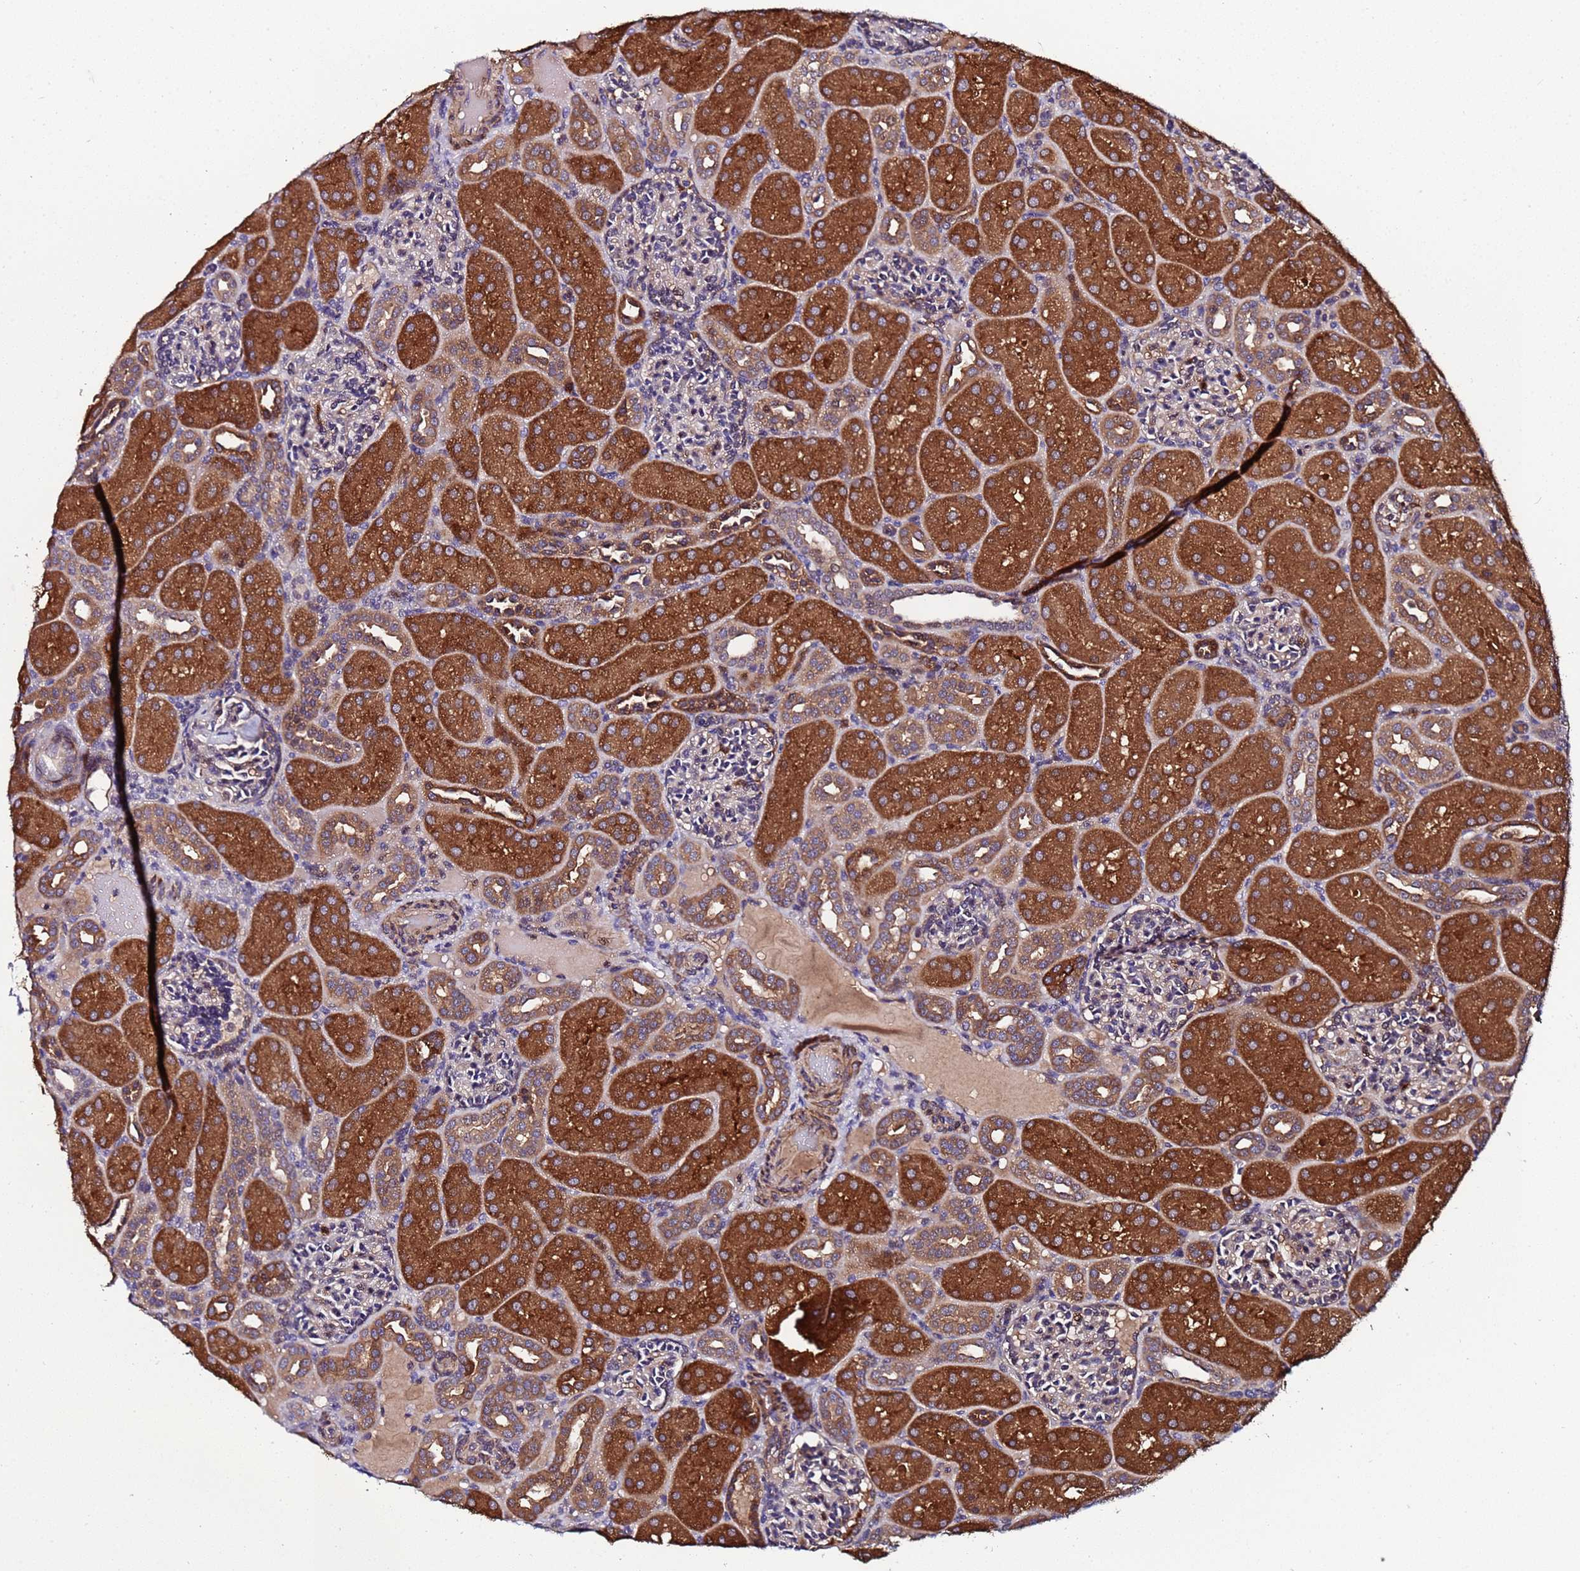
{"staining": {"intensity": "moderate", "quantity": "<25%", "location": "cytoplasmic/membranous"}, "tissue": "kidney", "cell_type": "Cells in glomeruli", "image_type": "normal", "snomed": [{"axis": "morphology", "description": "Normal tissue, NOS"}, {"axis": "topography", "description": "Kidney"}], "caption": "High-power microscopy captured an IHC micrograph of benign kidney, revealing moderate cytoplasmic/membranous positivity in approximately <25% of cells in glomeruli.", "gene": "GSTCD", "patient": {"sex": "male", "age": 1}}